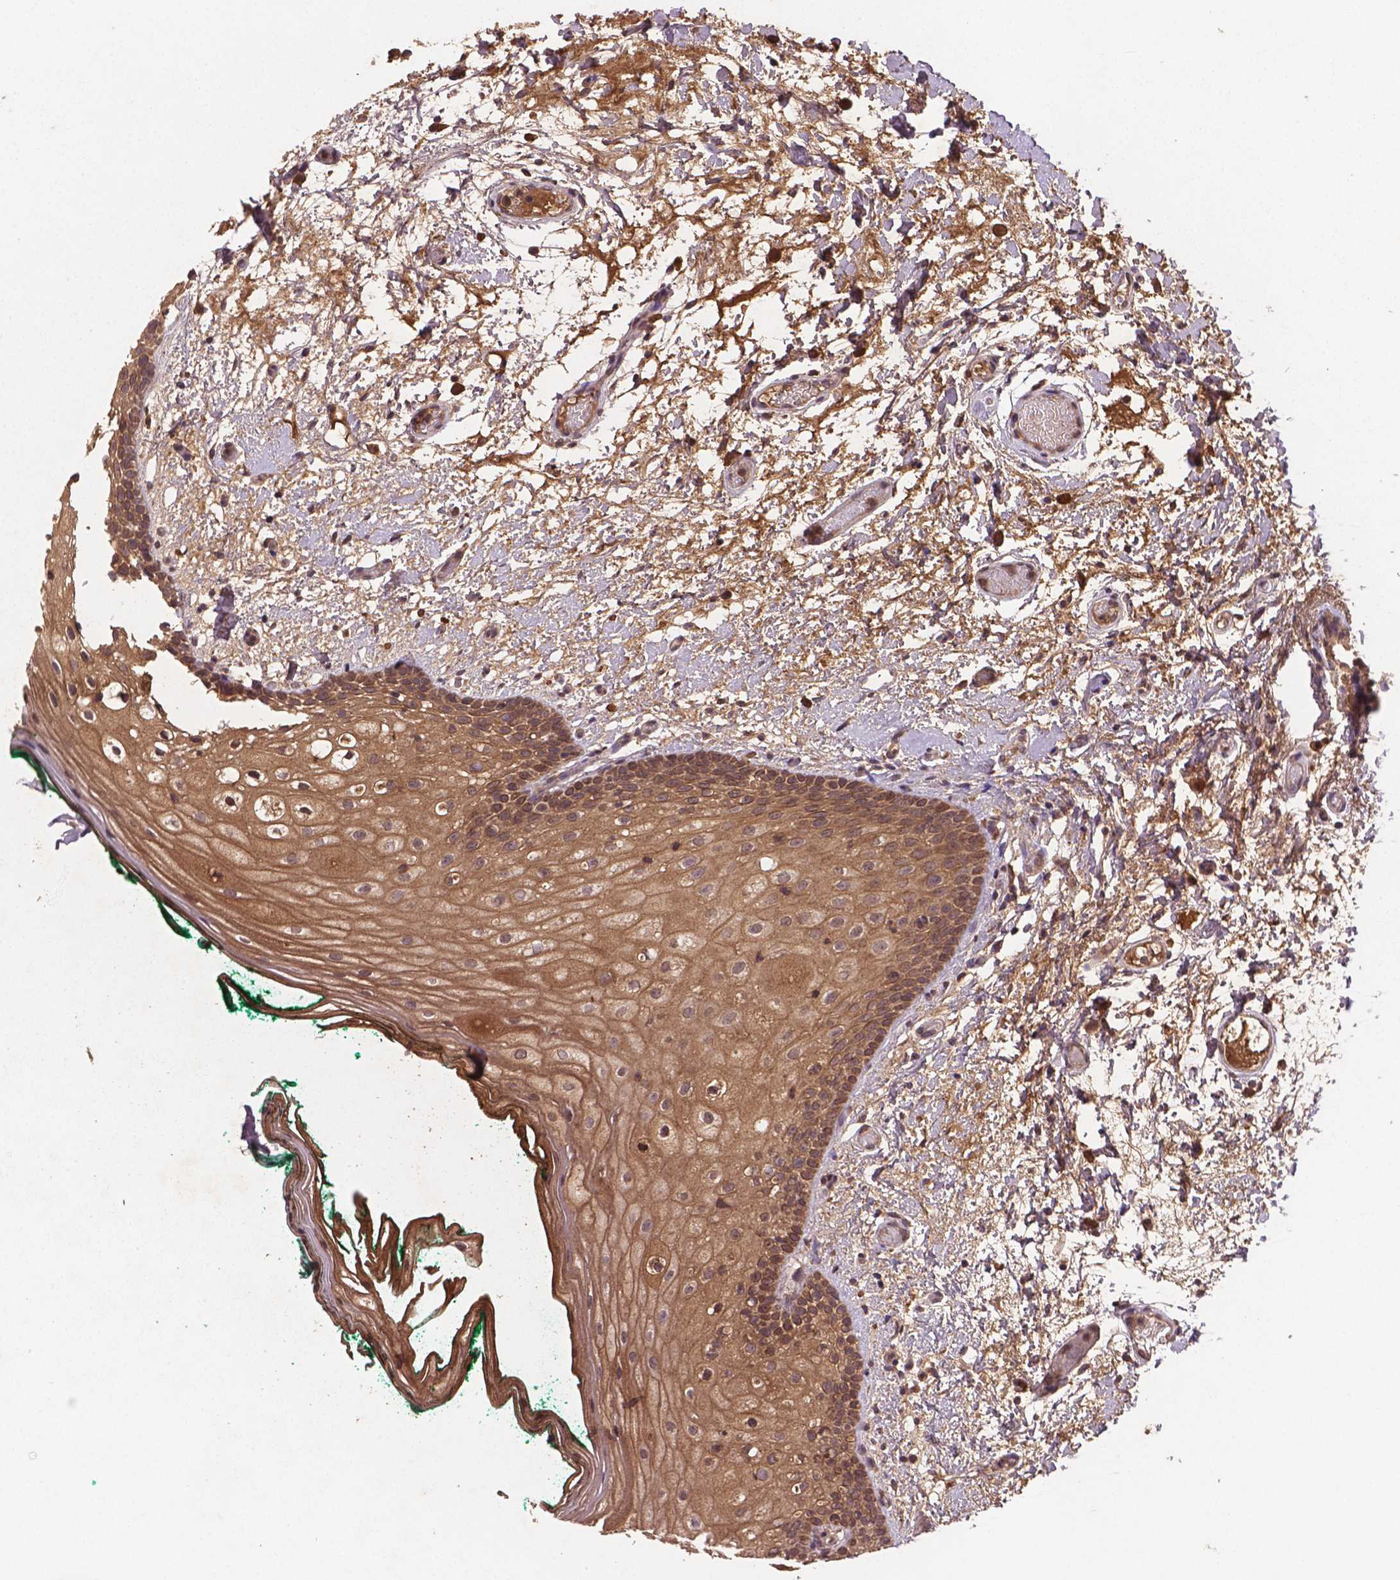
{"staining": {"intensity": "moderate", "quantity": ">75%", "location": "cytoplasmic/membranous,nuclear"}, "tissue": "oral mucosa", "cell_type": "Squamous epithelial cells", "image_type": "normal", "snomed": [{"axis": "morphology", "description": "Normal tissue, NOS"}, {"axis": "topography", "description": "Oral tissue"}], "caption": "Immunohistochemistry (IHC) of unremarkable human oral mucosa shows medium levels of moderate cytoplasmic/membranous,nuclear positivity in approximately >75% of squamous epithelial cells. (Stains: DAB in brown, nuclei in blue, Microscopy: brightfield microscopy at high magnification).", "gene": "NIPAL2", "patient": {"sex": "female", "age": 83}}